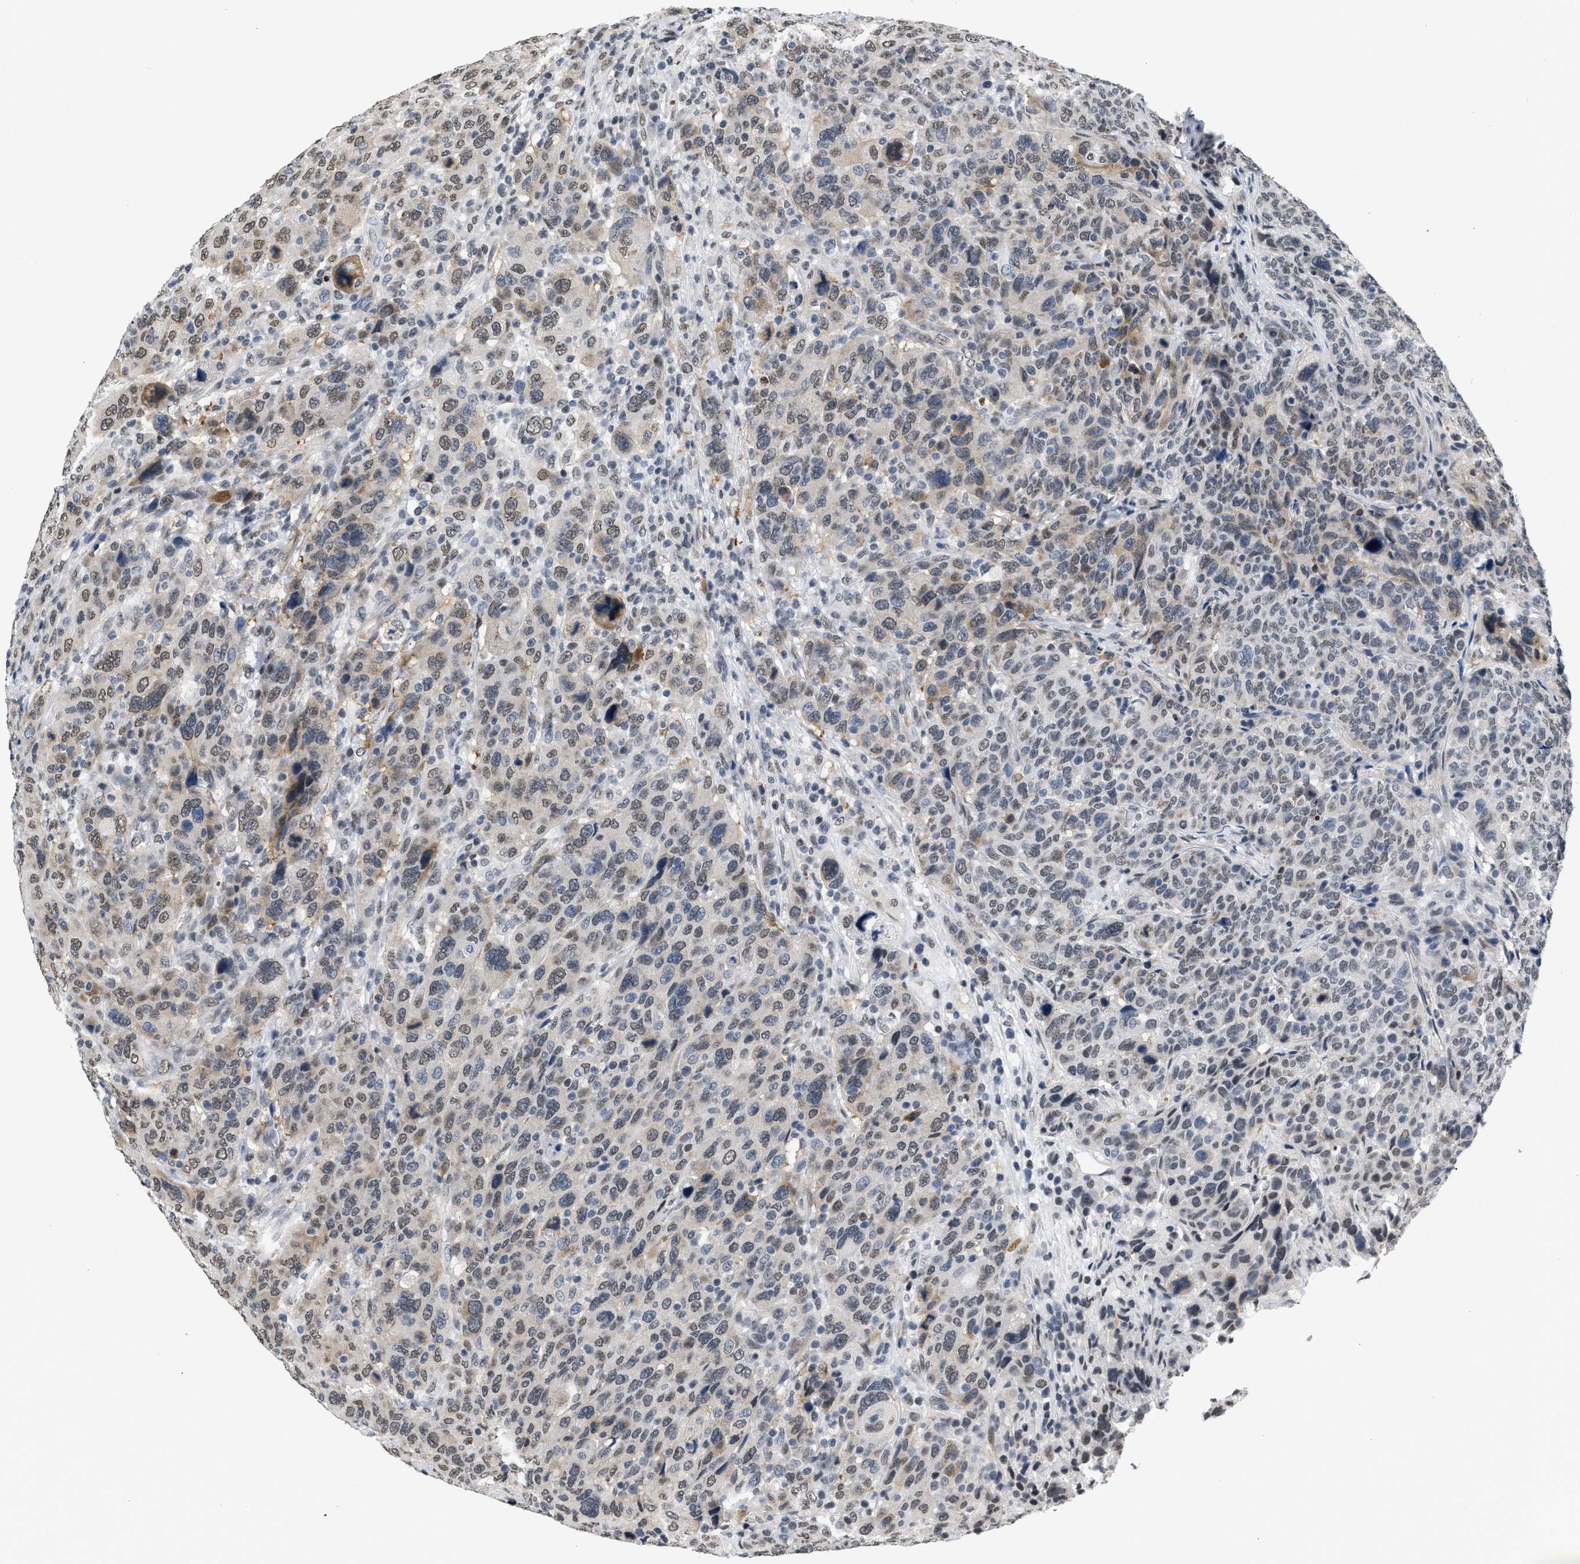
{"staining": {"intensity": "weak", "quantity": ">75%", "location": "cytoplasmic/membranous,nuclear"}, "tissue": "breast cancer", "cell_type": "Tumor cells", "image_type": "cancer", "snomed": [{"axis": "morphology", "description": "Duct carcinoma"}, {"axis": "topography", "description": "Breast"}], "caption": "Protein staining of breast cancer tissue reveals weak cytoplasmic/membranous and nuclear positivity in about >75% of tumor cells.", "gene": "RAF1", "patient": {"sex": "female", "age": 37}}